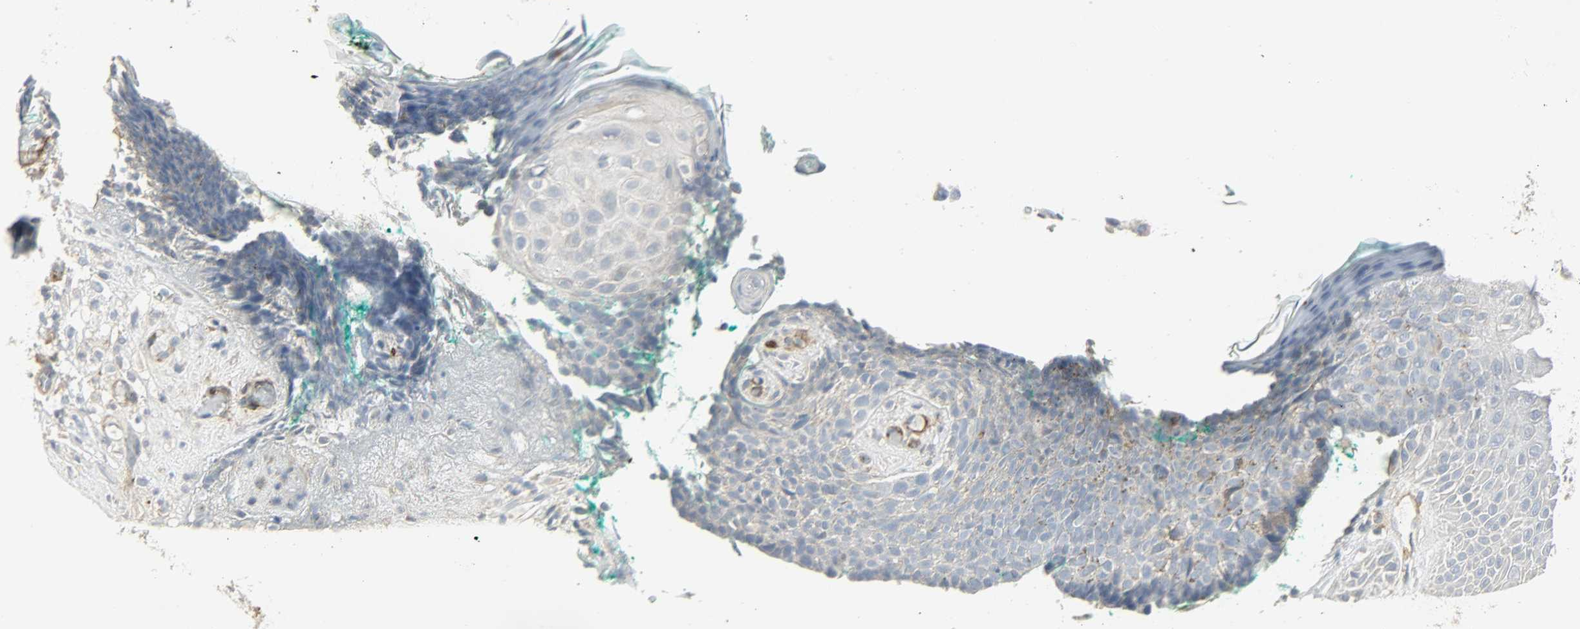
{"staining": {"intensity": "negative", "quantity": "none", "location": "none"}, "tissue": "skin cancer", "cell_type": "Tumor cells", "image_type": "cancer", "snomed": [{"axis": "morphology", "description": "Basal cell carcinoma"}, {"axis": "topography", "description": "Skin"}], "caption": "This is an immunohistochemistry micrograph of skin cancer. There is no positivity in tumor cells.", "gene": "ENPEP", "patient": {"sex": "female", "age": 58}}